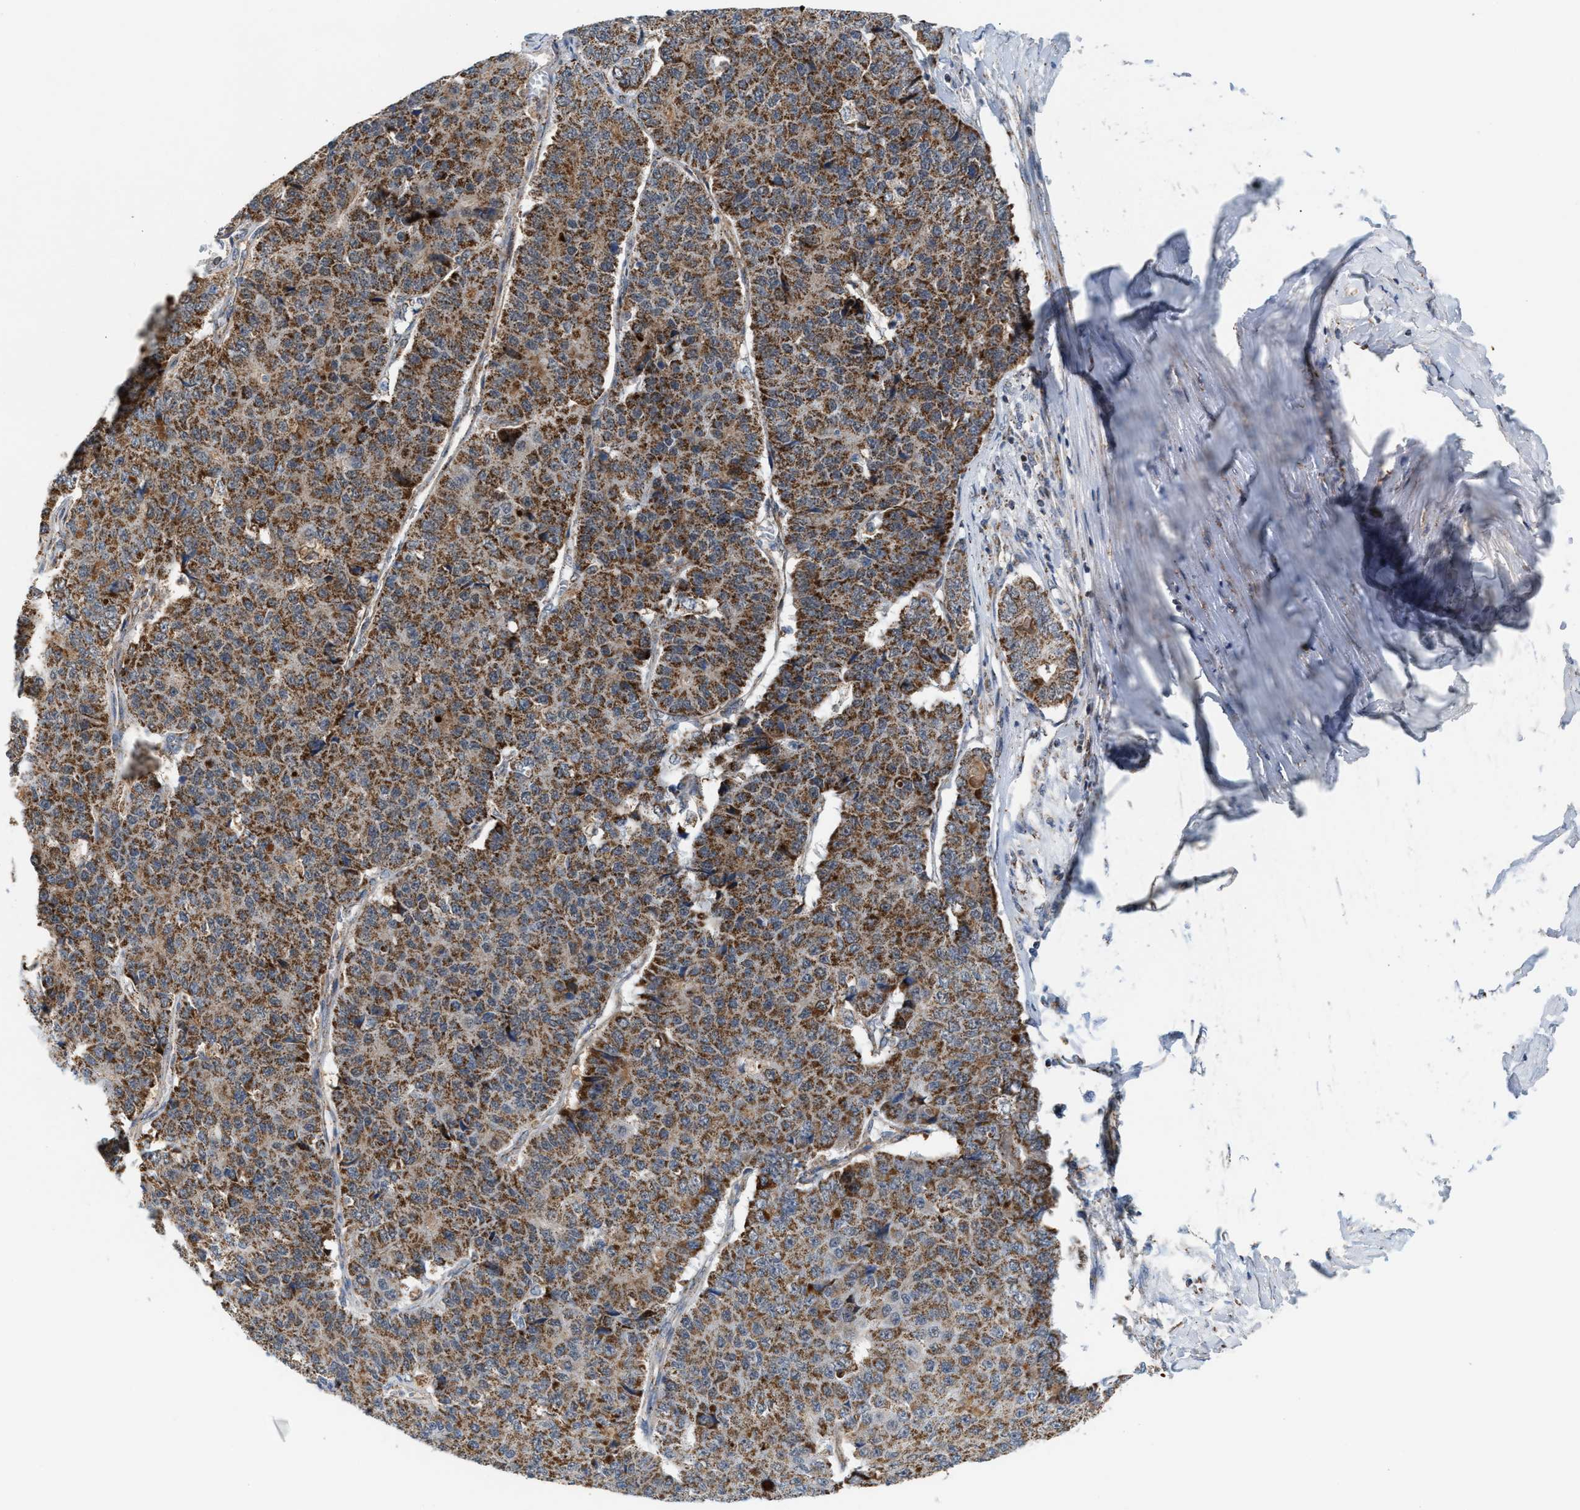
{"staining": {"intensity": "moderate", "quantity": ">75%", "location": "cytoplasmic/membranous"}, "tissue": "pancreatic cancer", "cell_type": "Tumor cells", "image_type": "cancer", "snomed": [{"axis": "morphology", "description": "Adenocarcinoma, NOS"}, {"axis": "topography", "description": "Pancreas"}], "caption": "IHC histopathology image of human adenocarcinoma (pancreatic) stained for a protein (brown), which demonstrates medium levels of moderate cytoplasmic/membranous positivity in about >75% of tumor cells.", "gene": "PMPCA", "patient": {"sex": "male", "age": 50}}